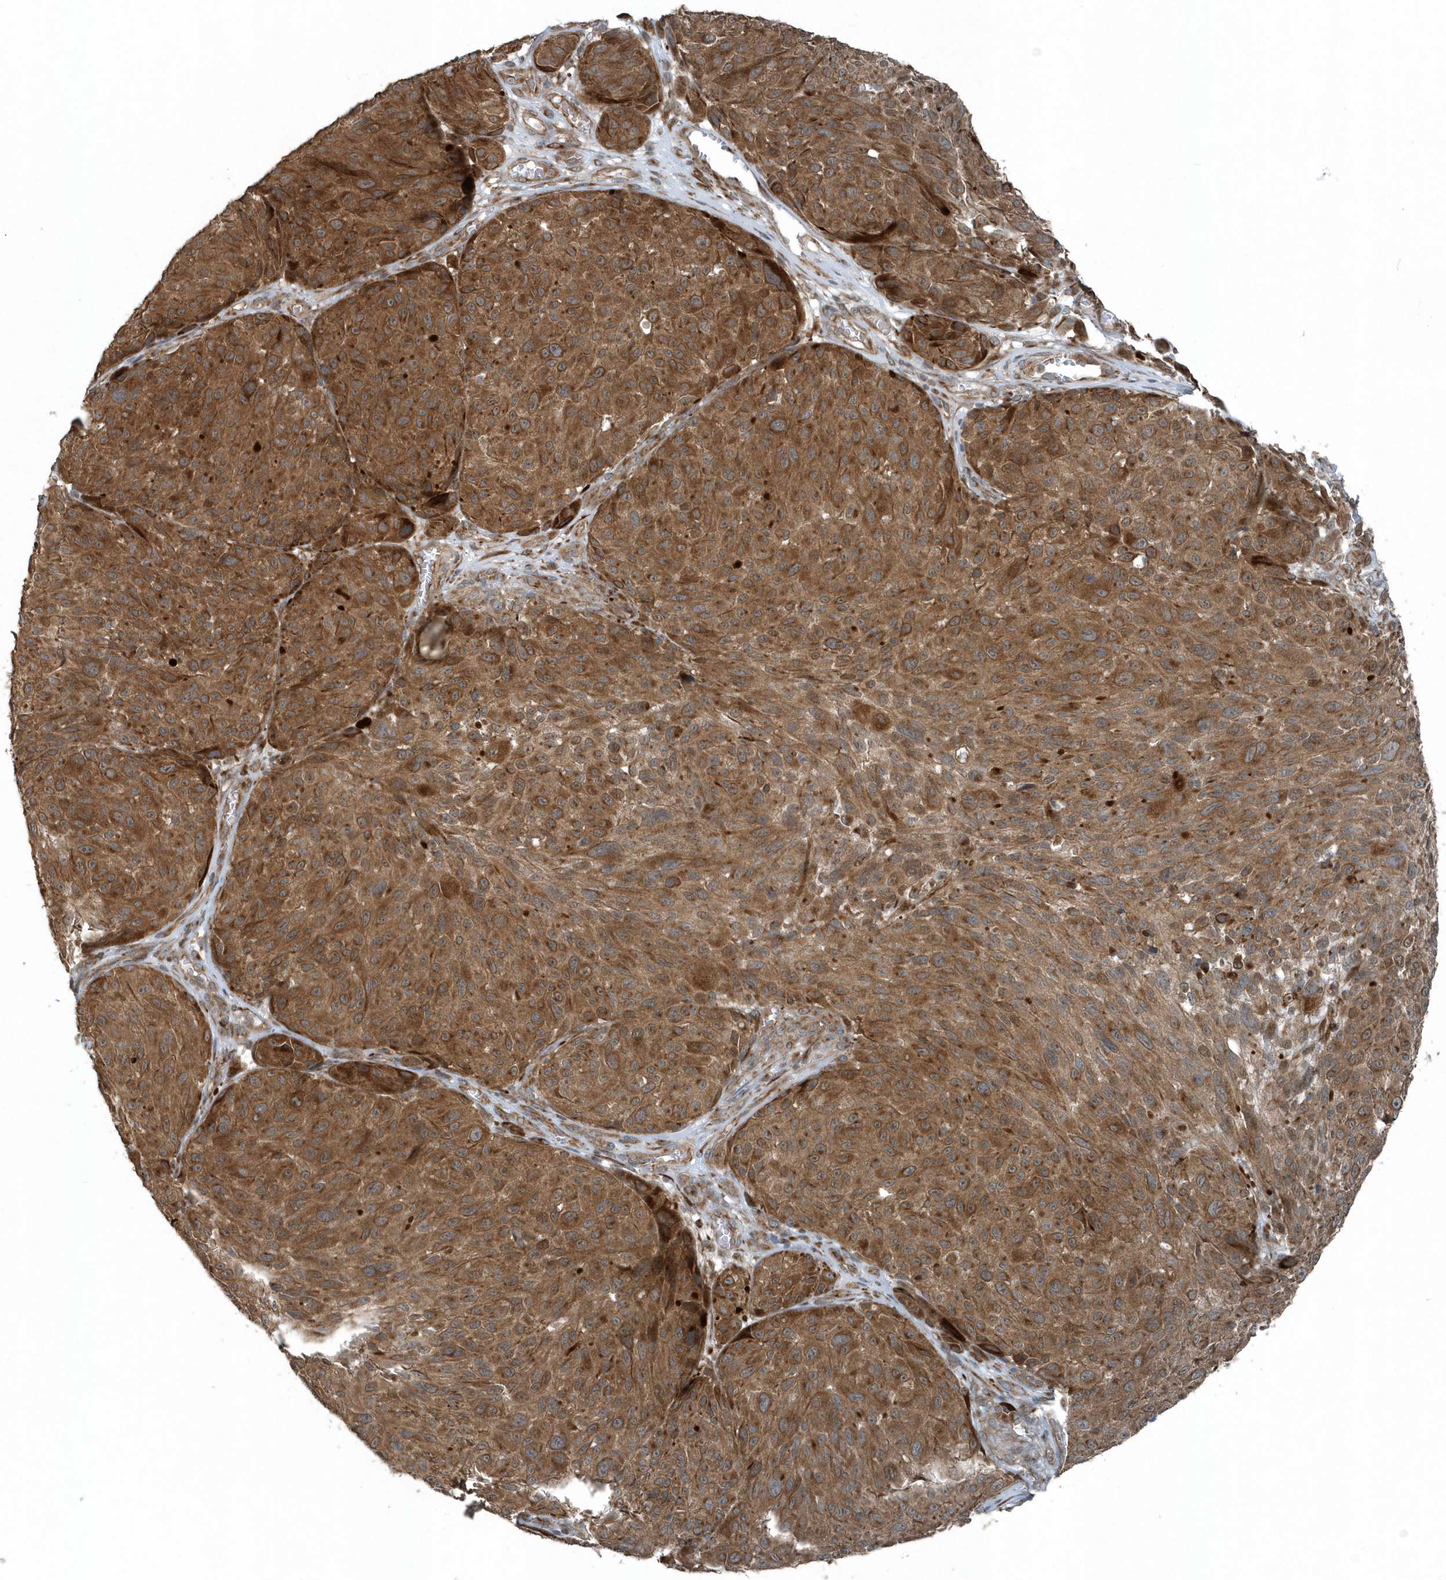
{"staining": {"intensity": "moderate", "quantity": ">75%", "location": "cytoplasmic/membranous"}, "tissue": "melanoma", "cell_type": "Tumor cells", "image_type": "cancer", "snomed": [{"axis": "morphology", "description": "Malignant melanoma, NOS"}, {"axis": "topography", "description": "Skin"}], "caption": "High-power microscopy captured an immunohistochemistry image of melanoma, revealing moderate cytoplasmic/membranous expression in about >75% of tumor cells. Nuclei are stained in blue.", "gene": "GCC2", "patient": {"sex": "male", "age": 83}}